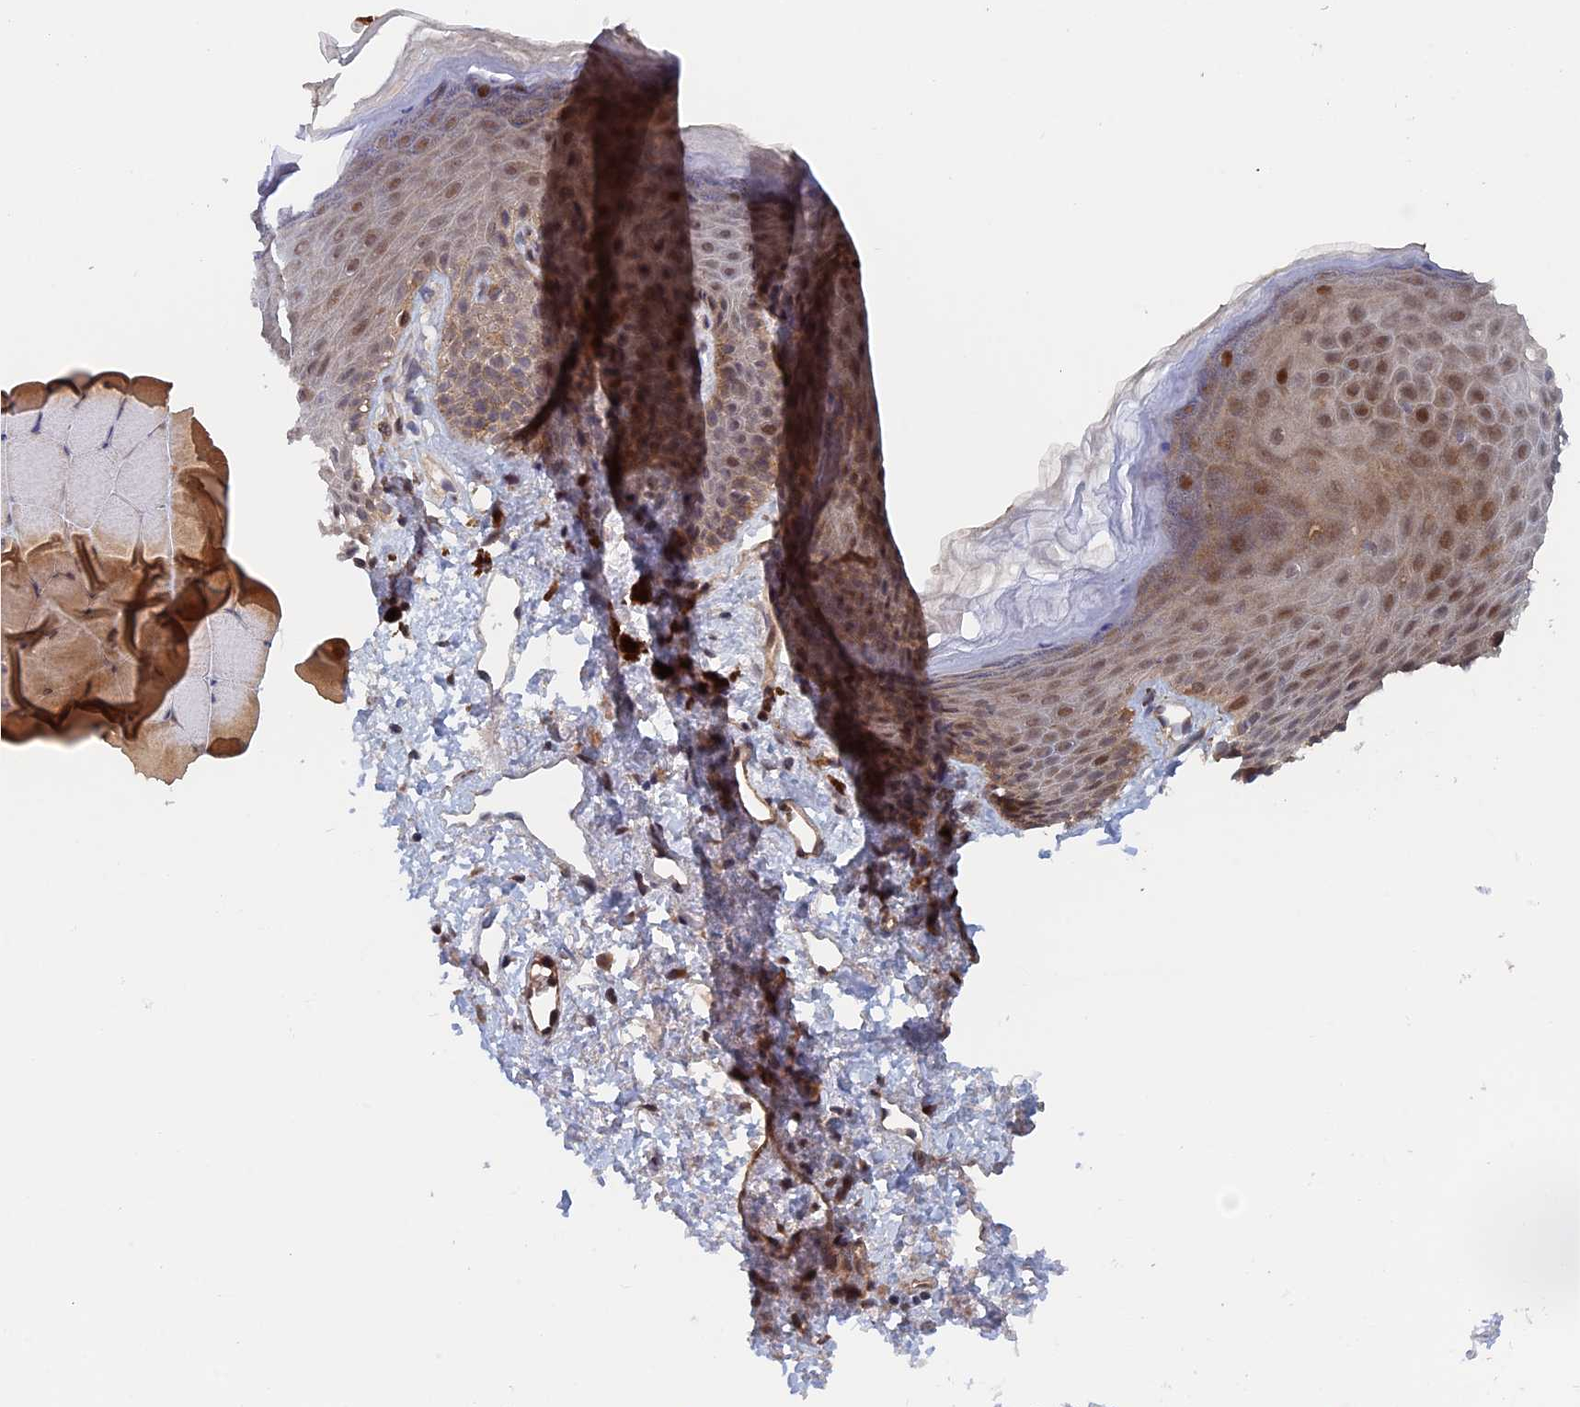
{"staining": {"intensity": "moderate", "quantity": "<25%", "location": "cytoplasmic/membranous,nuclear"}, "tissue": "skin", "cell_type": "Epidermal cells", "image_type": "normal", "snomed": [{"axis": "morphology", "description": "Normal tissue, NOS"}, {"axis": "topography", "description": "Anal"}], "caption": "The photomicrograph exhibits immunohistochemical staining of unremarkable skin. There is moderate cytoplasmic/membranous,nuclear staining is identified in about <25% of epidermal cells.", "gene": "ELOVL6", "patient": {"sex": "female", "age": 46}}